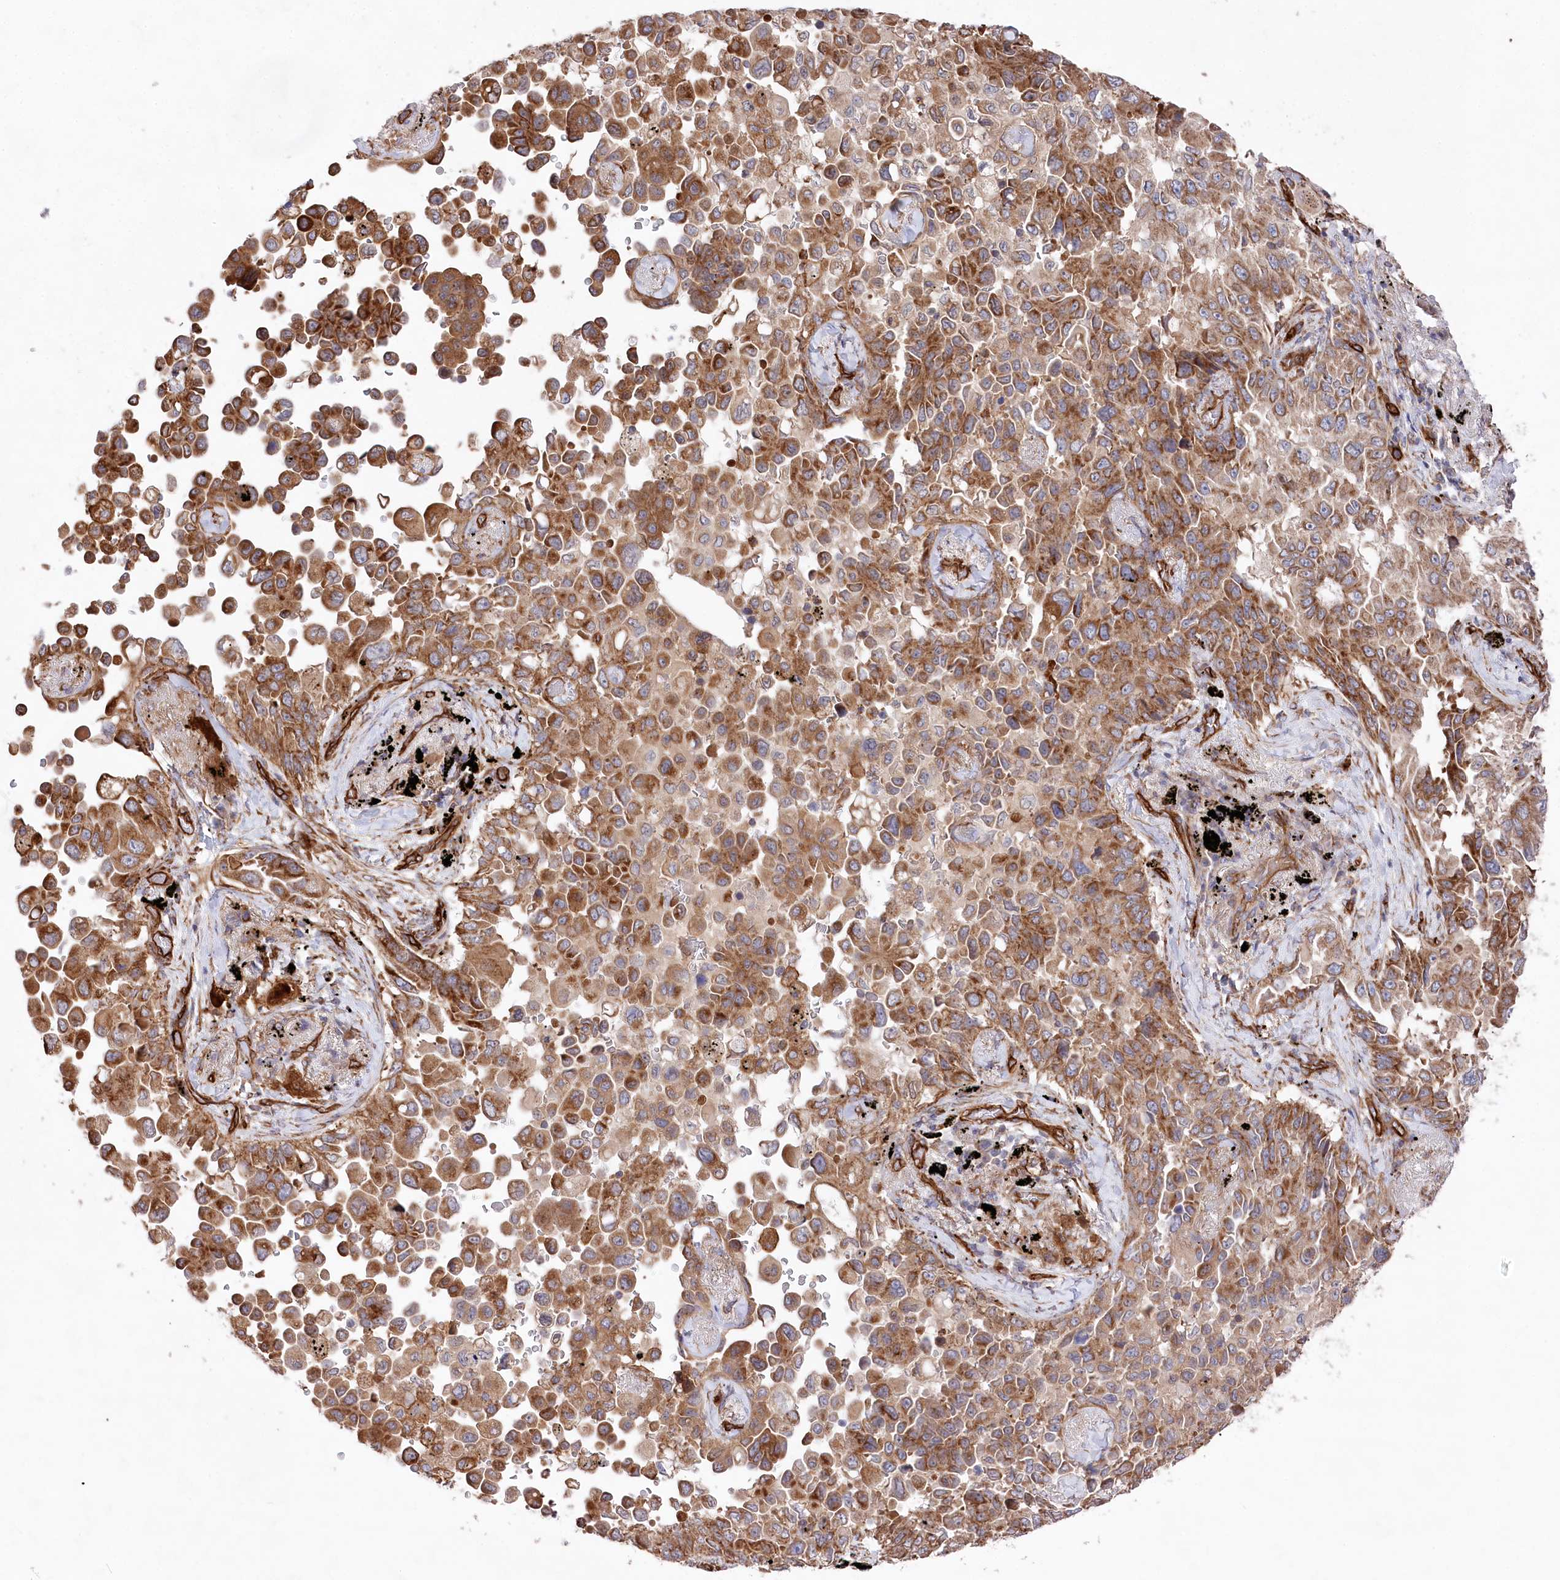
{"staining": {"intensity": "strong", "quantity": ">75%", "location": "cytoplasmic/membranous"}, "tissue": "lung cancer", "cell_type": "Tumor cells", "image_type": "cancer", "snomed": [{"axis": "morphology", "description": "Adenocarcinoma, NOS"}, {"axis": "topography", "description": "Lung"}], "caption": "Immunohistochemistry (IHC) (DAB) staining of human lung cancer (adenocarcinoma) exhibits strong cytoplasmic/membranous protein expression in about >75% of tumor cells.", "gene": "MTPAP", "patient": {"sex": "female", "age": 67}}